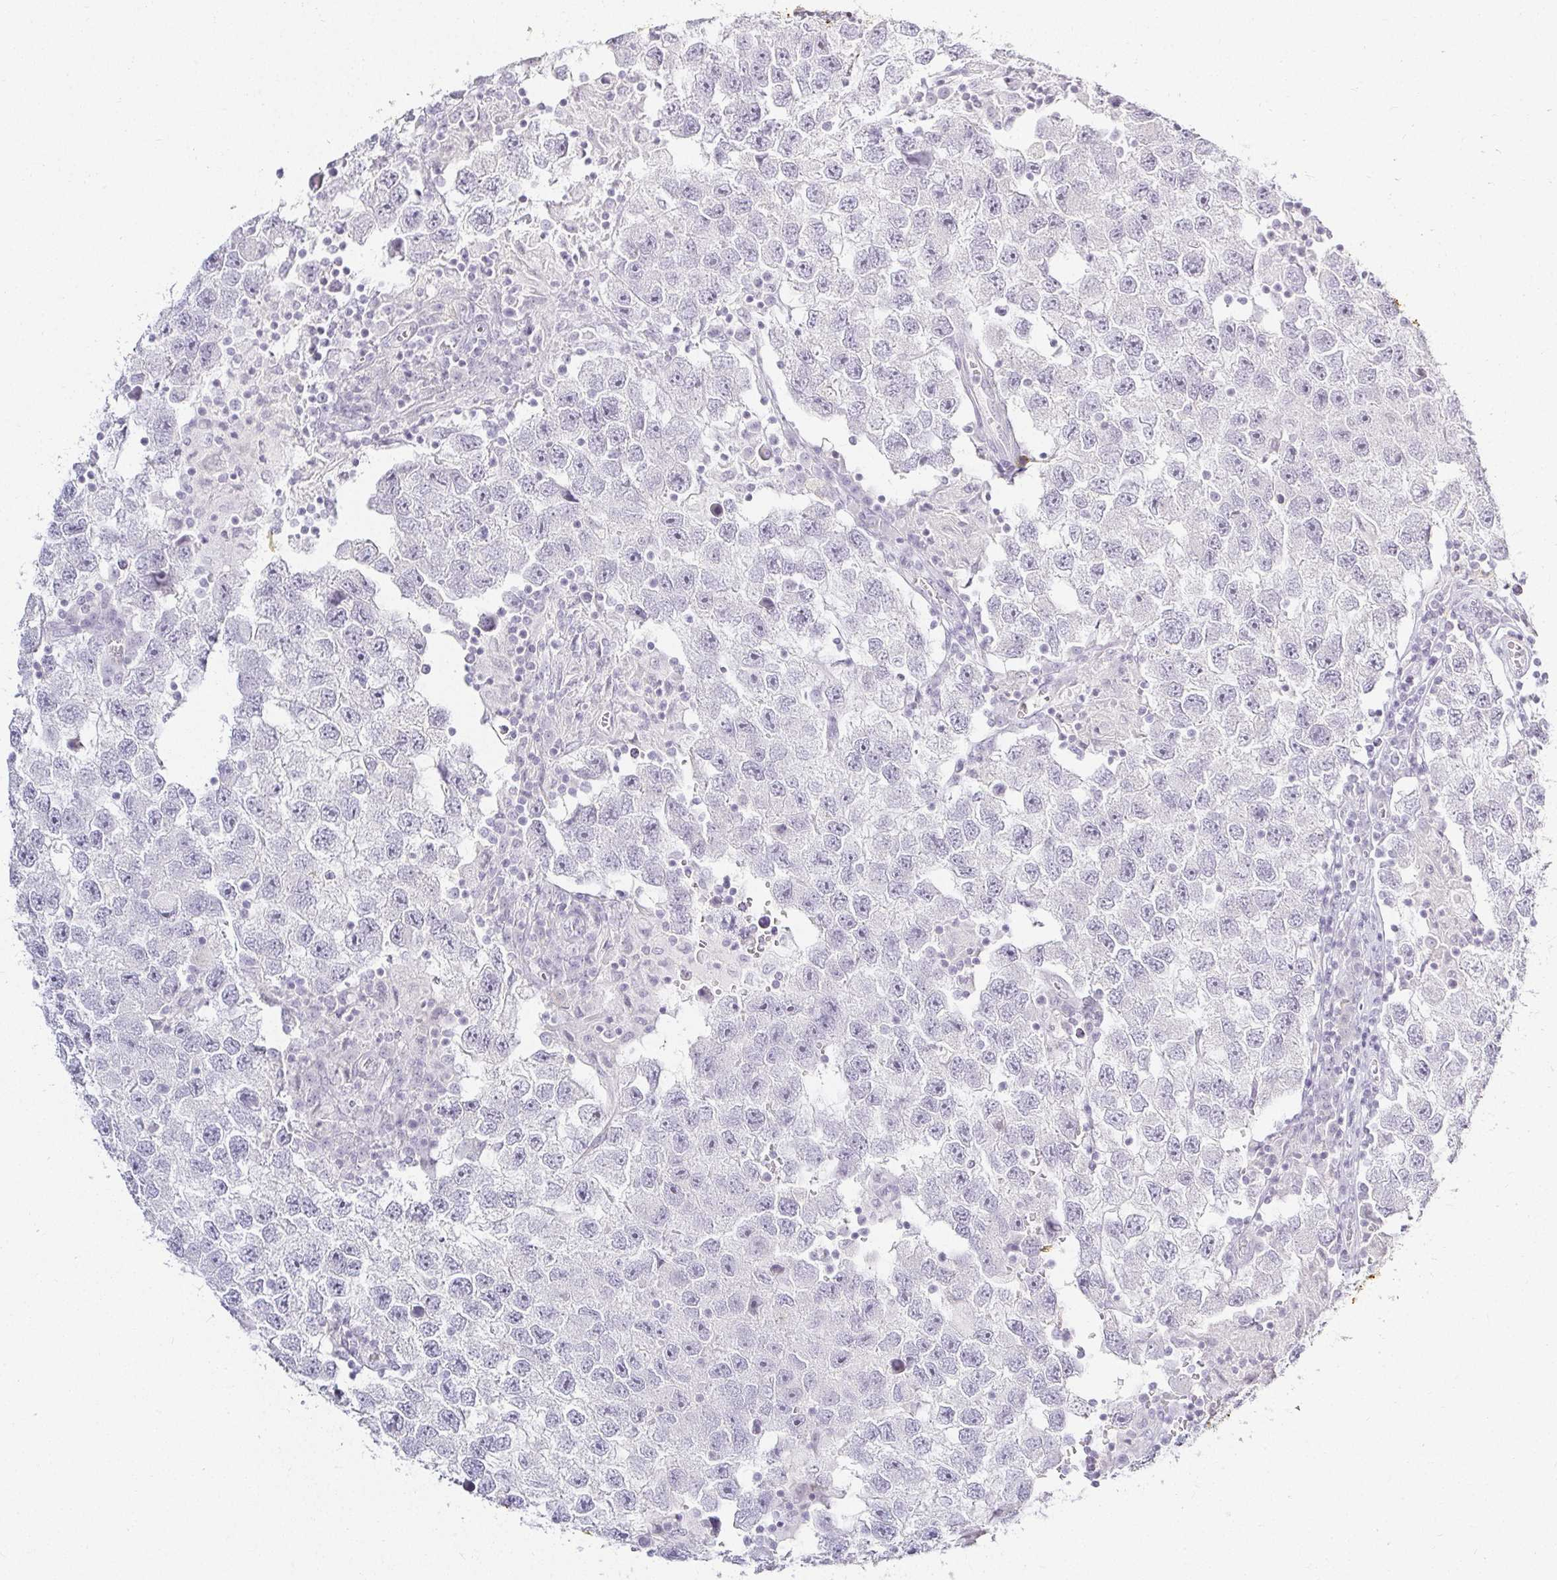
{"staining": {"intensity": "negative", "quantity": "none", "location": "none"}, "tissue": "testis cancer", "cell_type": "Tumor cells", "image_type": "cancer", "snomed": [{"axis": "morphology", "description": "Seminoma, NOS"}, {"axis": "topography", "description": "Testis"}], "caption": "Immunohistochemistry (IHC) image of testis cancer stained for a protein (brown), which reveals no staining in tumor cells.", "gene": "ACAN", "patient": {"sex": "male", "age": 26}}